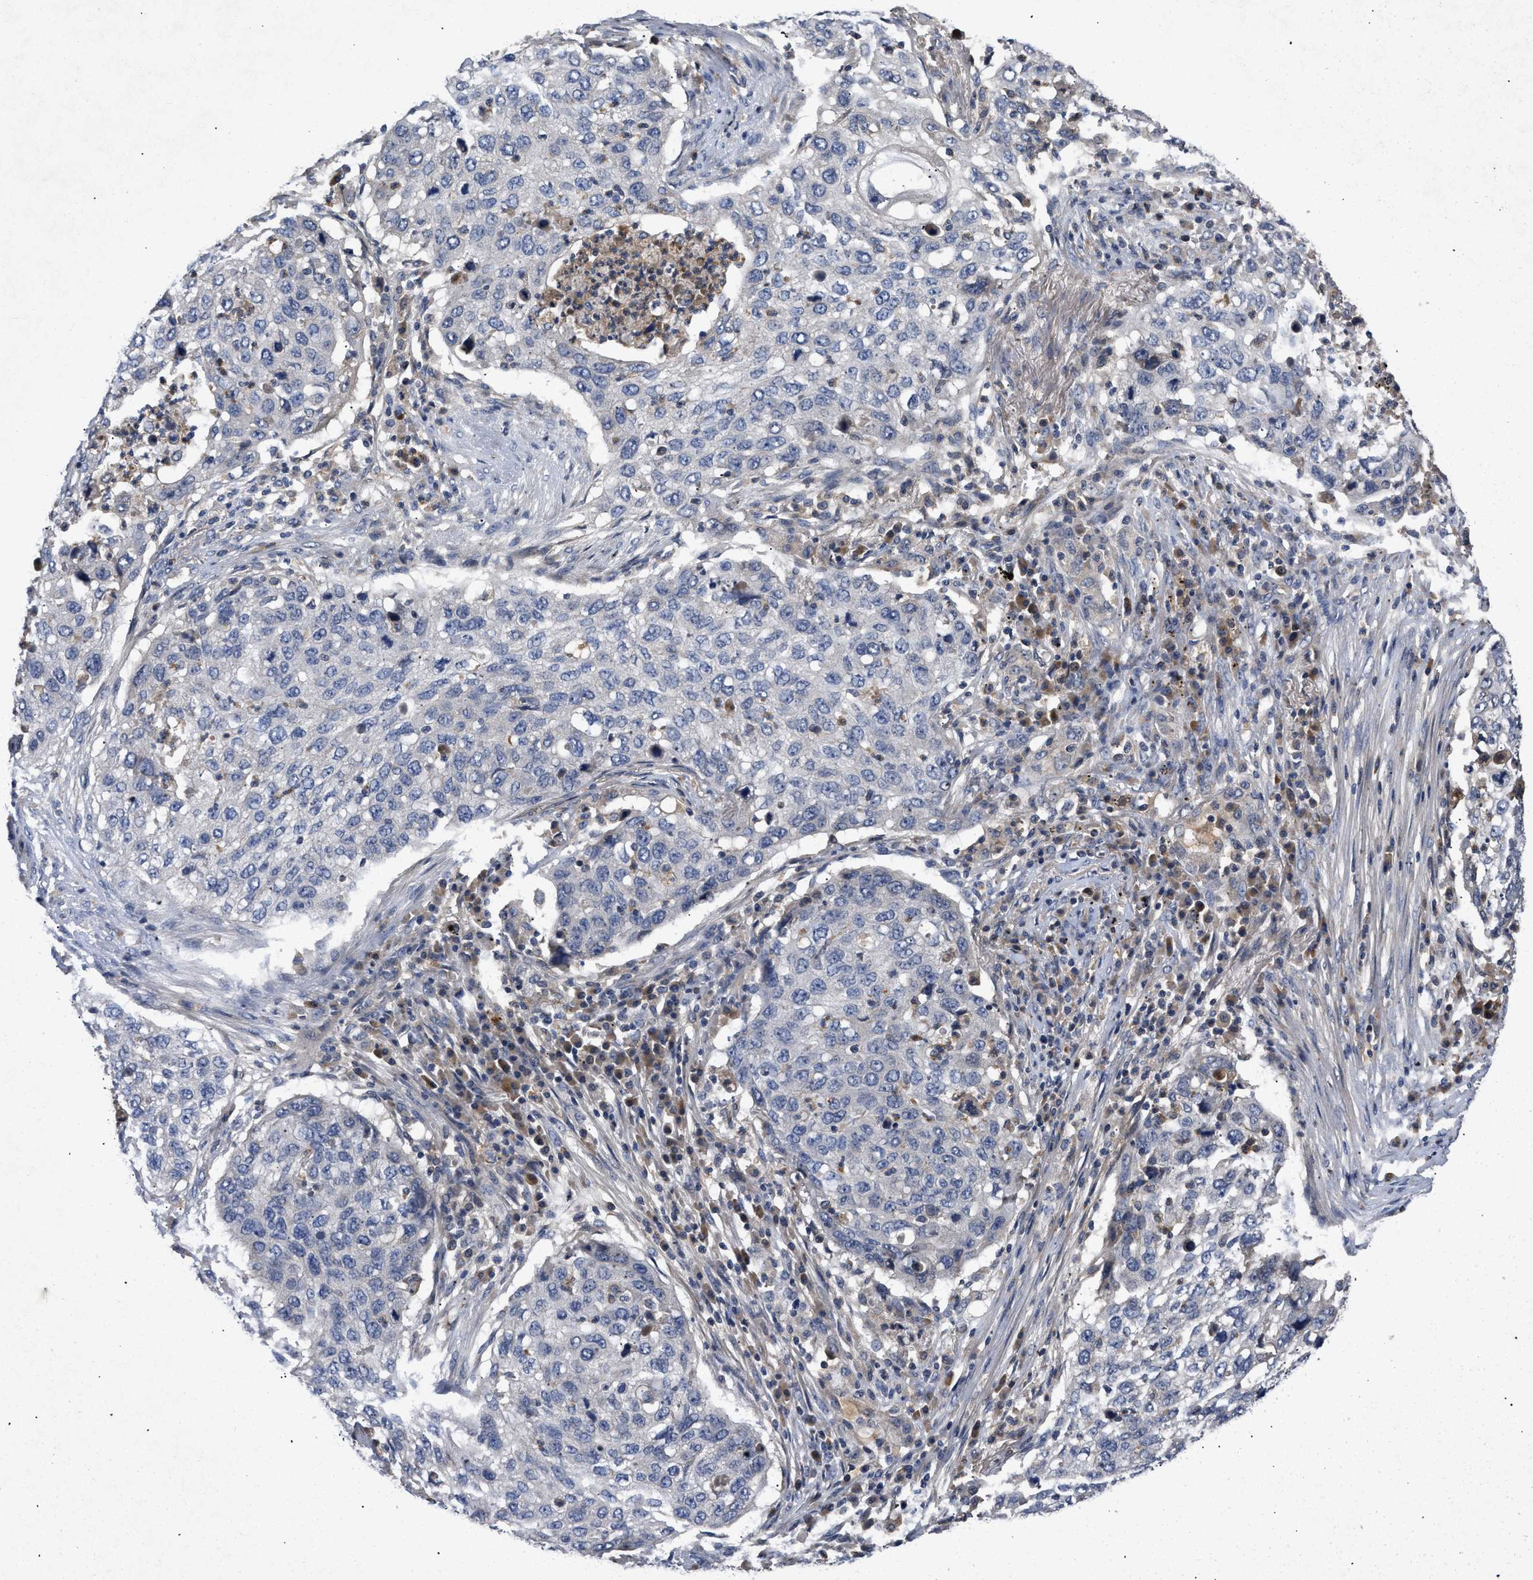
{"staining": {"intensity": "negative", "quantity": "none", "location": "none"}, "tissue": "lung cancer", "cell_type": "Tumor cells", "image_type": "cancer", "snomed": [{"axis": "morphology", "description": "Squamous cell carcinoma, NOS"}, {"axis": "topography", "description": "Lung"}], "caption": "A high-resolution micrograph shows IHC staining of lung squamous cell carcinoma, which exhibits no significant staining in tumor cells. (DAB IHC visualized using brightfield microscopy, high magnification).", "gene": "VPS4A", "patient": {"sex": "female", "age": 63}}